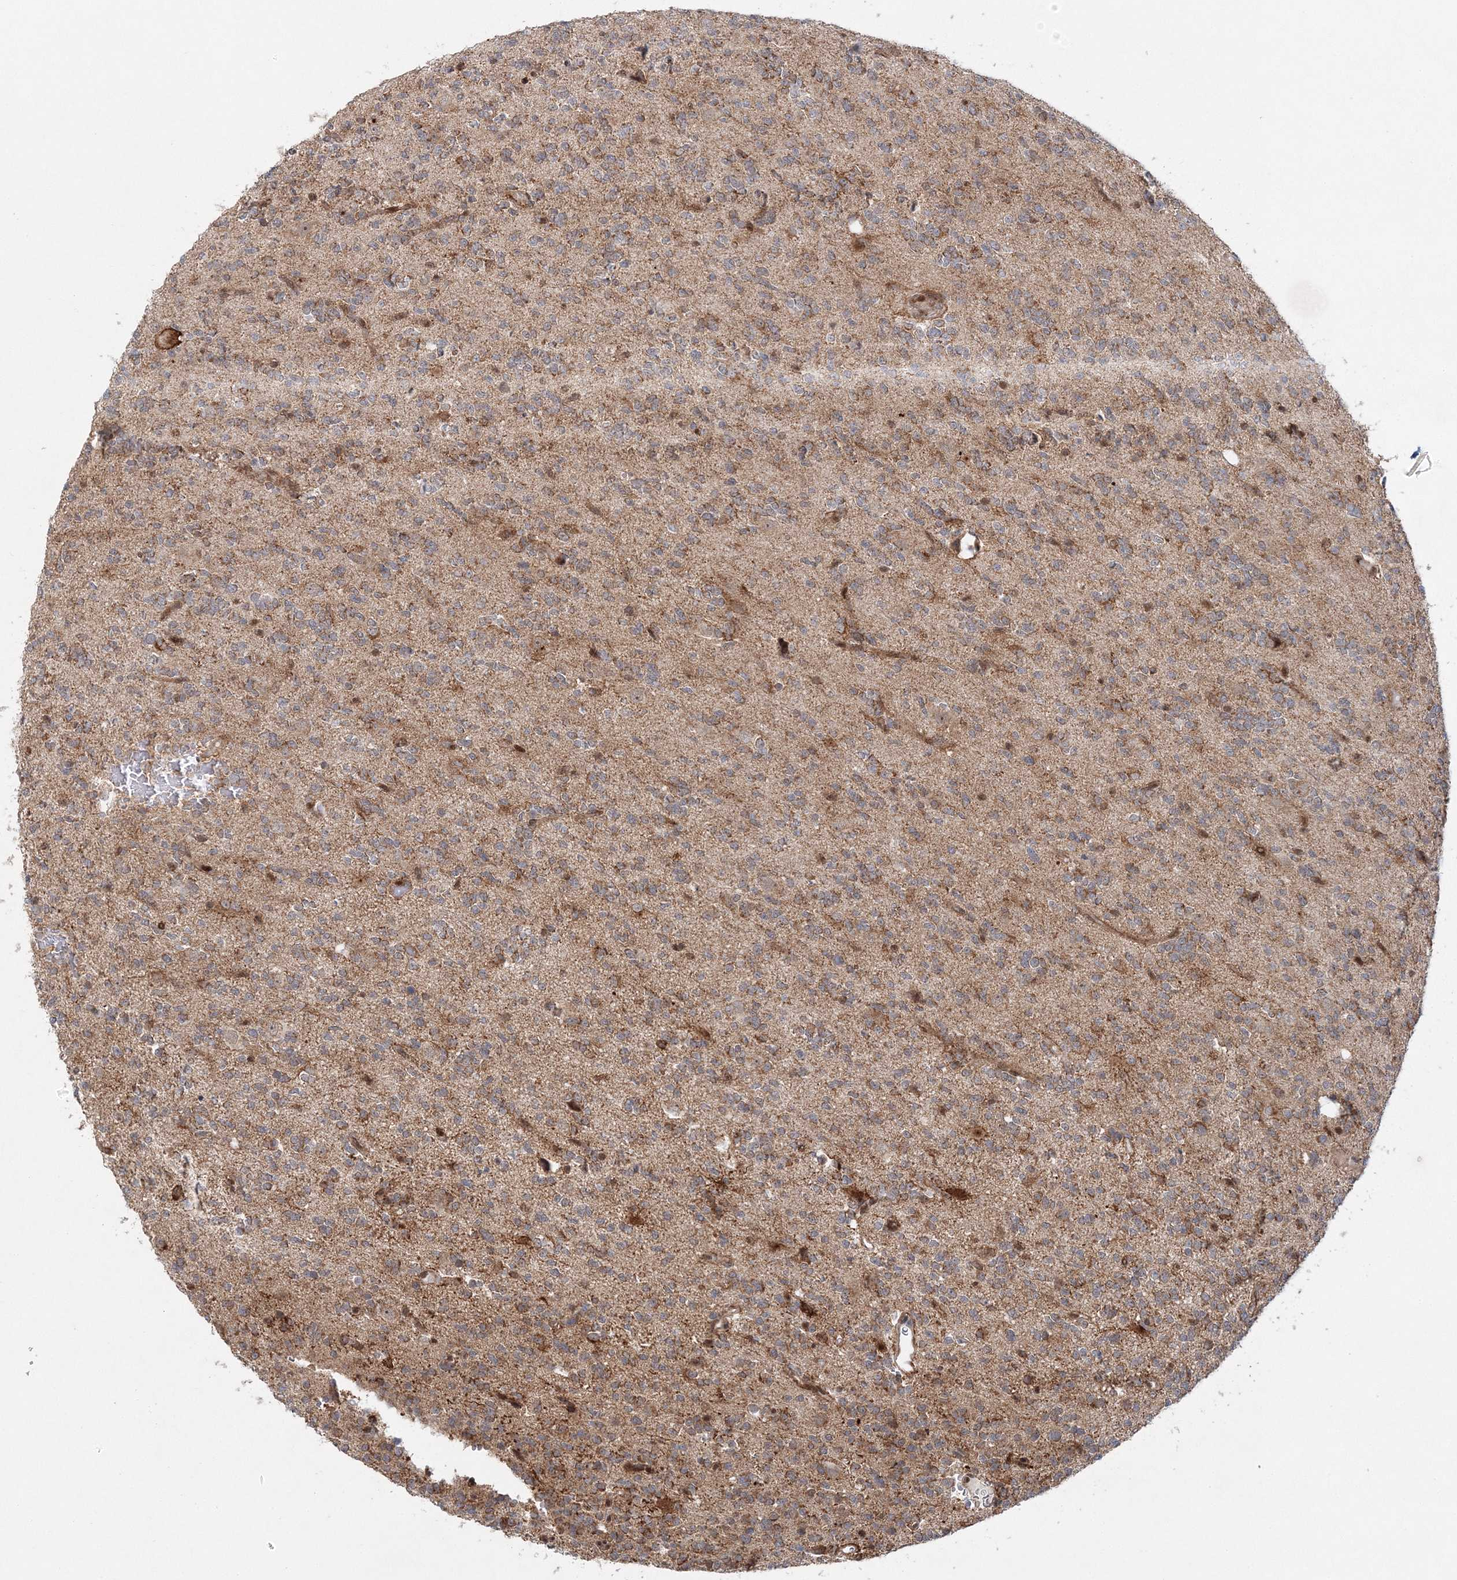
{"staining": {"intensity": "moderate", "quantity": ">75%", "location": "cytoplasmic/membranous"}, "tissue": "glioma", "cell_type": "Tumor cells", "image_type": "cancer", "snomed": [{"axis": "morphology", "description": "Glioma, malignant, High grade"}, {"axis": "topography", "description": "Brain"}], "caption": "The immunohistochemical stain labels moderate cytoplasmic/membranous expression in tumor cells of high-grade glioma (malignant) tissue.", "gene": "RAB11FIP2", "patient": {"sex": "female", "age": 62}}